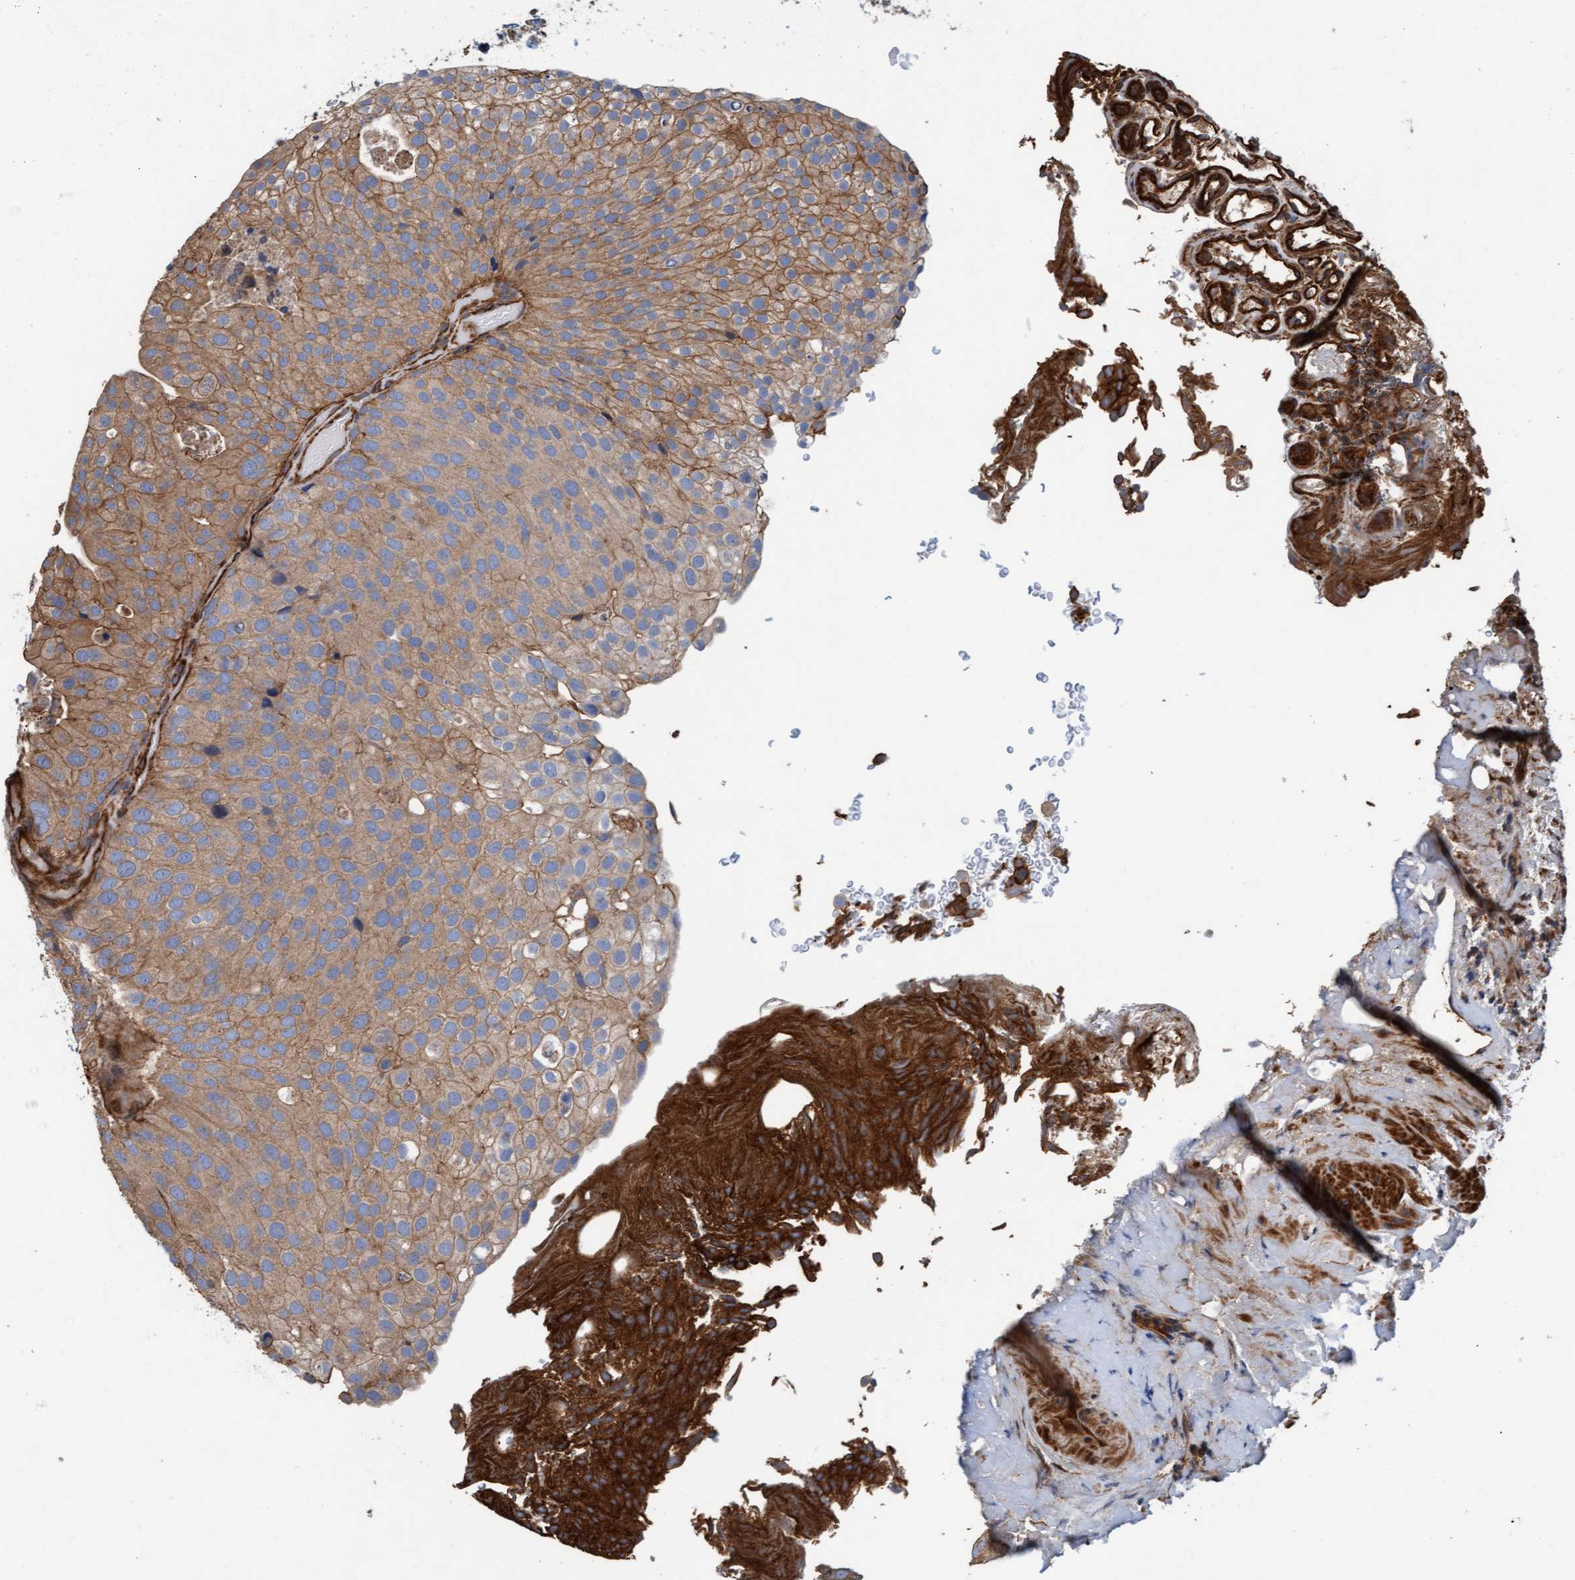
{"staining": {"intensity": "moderate", "quantity": ">75%", "location": "cytoplasmic/membranous"}, "tissue": "urothelial cancer", "cell_type": "Tumor cells", "image_type": "cancer", "snomed": [{"axis": "morphology", "description": "Urothelial carcinoma, Low grade"}, {"axis": "topography", "description": "Urinary bladder"}], "caption": "A histopathology image showing moderate cytoplasmic/membranous positivity in about >75% of tumor cells in low-grade urothelial carcinoma, as visualized by brown immunohistochemical staining.", "gene": "STXBP4", "patient": {"sex": "male", "age": 78}}